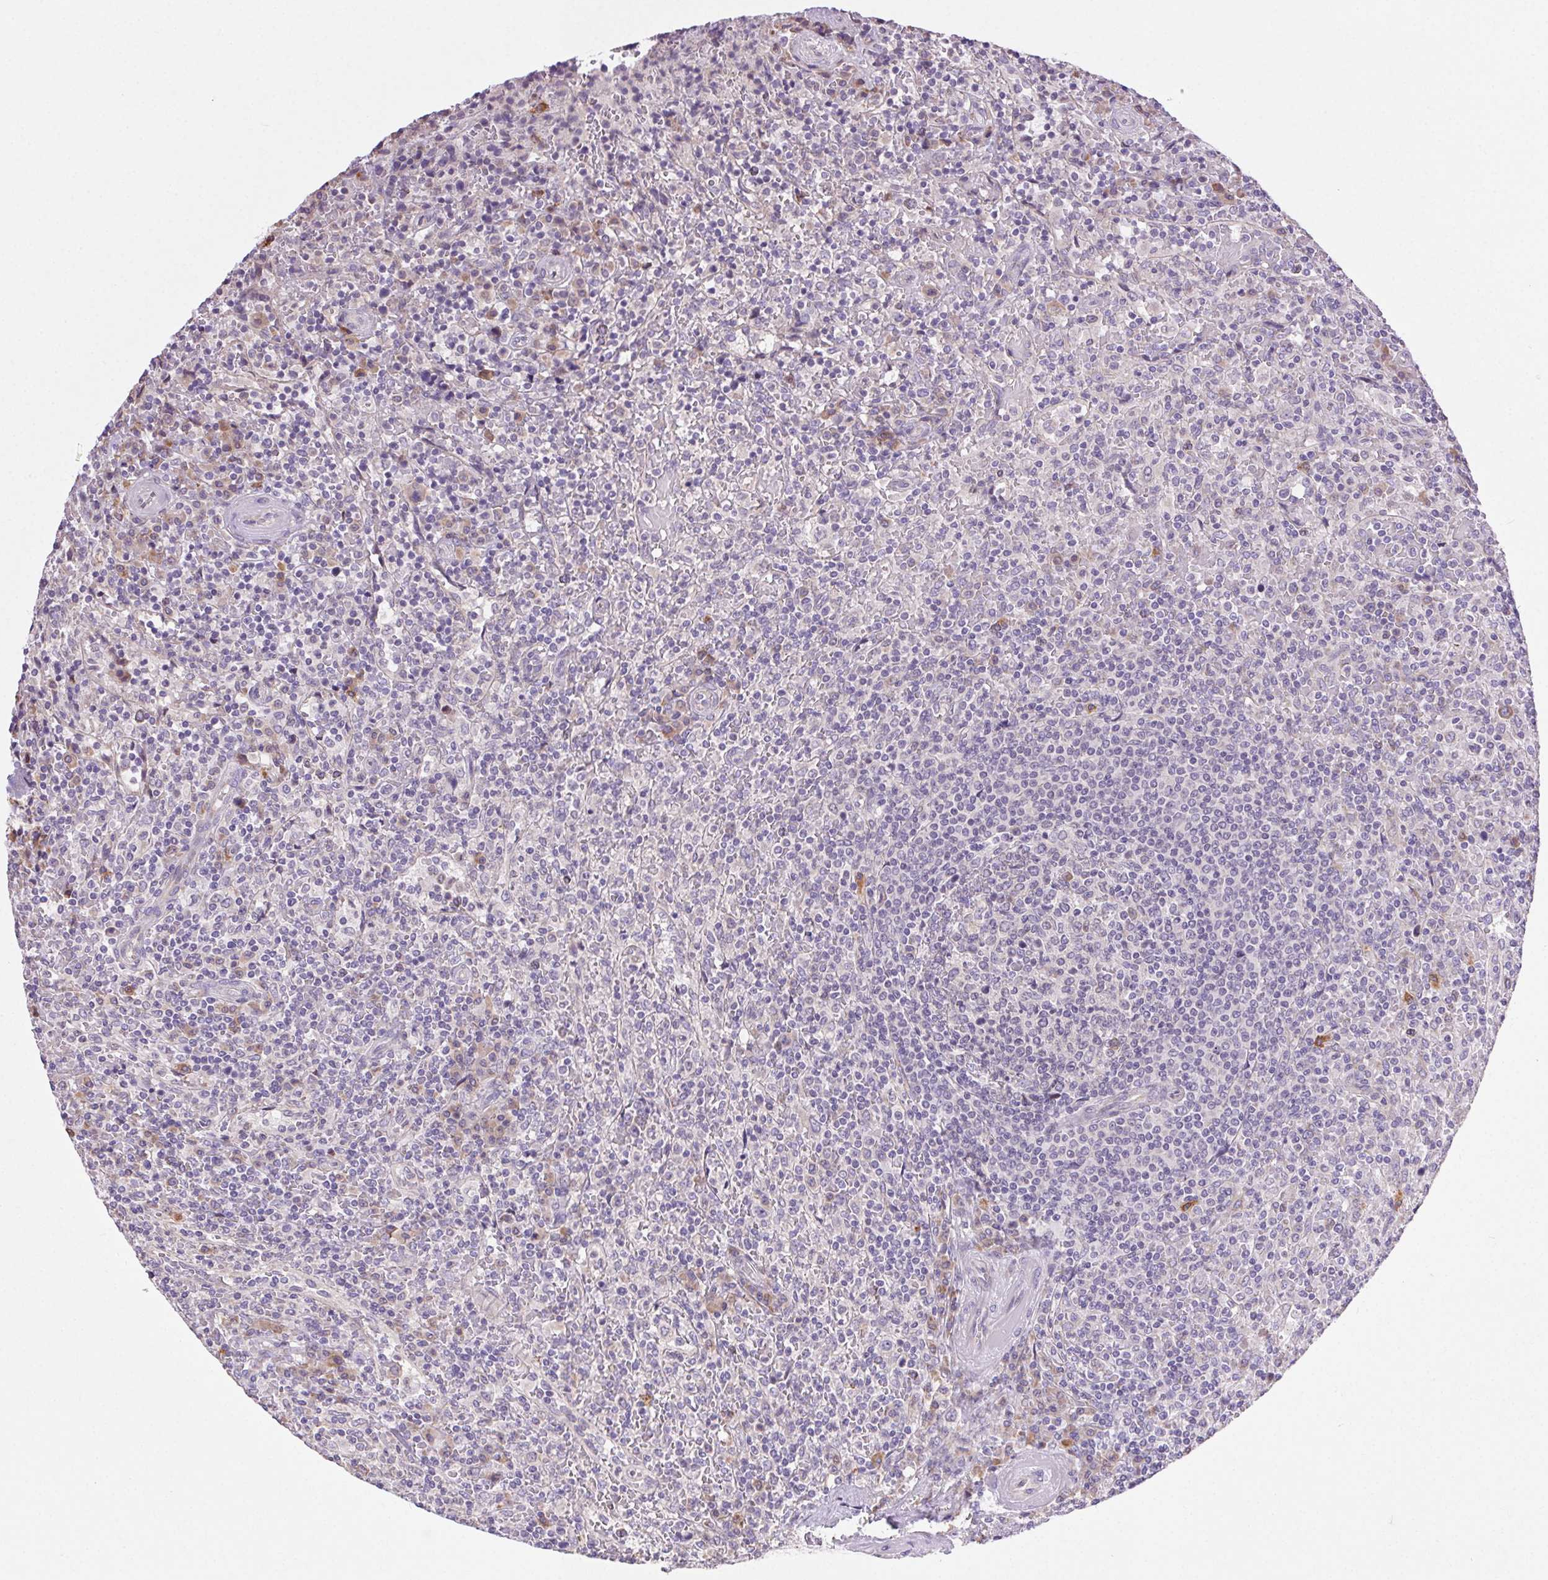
{"staining": {"intensity": "negative", "quantity": "none", "location": "none"}, "tissue": "lymphoma", "cell_type": "Tumor cells", "image_type": "cancer", "snomed": [{"axis": "morphology", "description": "Malignant lymphoma, non-Hodgkin's type, Low grade"}, {"axis": "topography", "description": "Spleen"}], "caption": "DAB immunohistochemical staining of human malignant lymphoma, non-Hodgkin's type (low-grade) reveals no significant staining in tumor cells. (Immunohistochemistry, brightfield microscopy, high magnification).", "gene": "SNX31", "patient": {"sex": "male", "age": 62}}